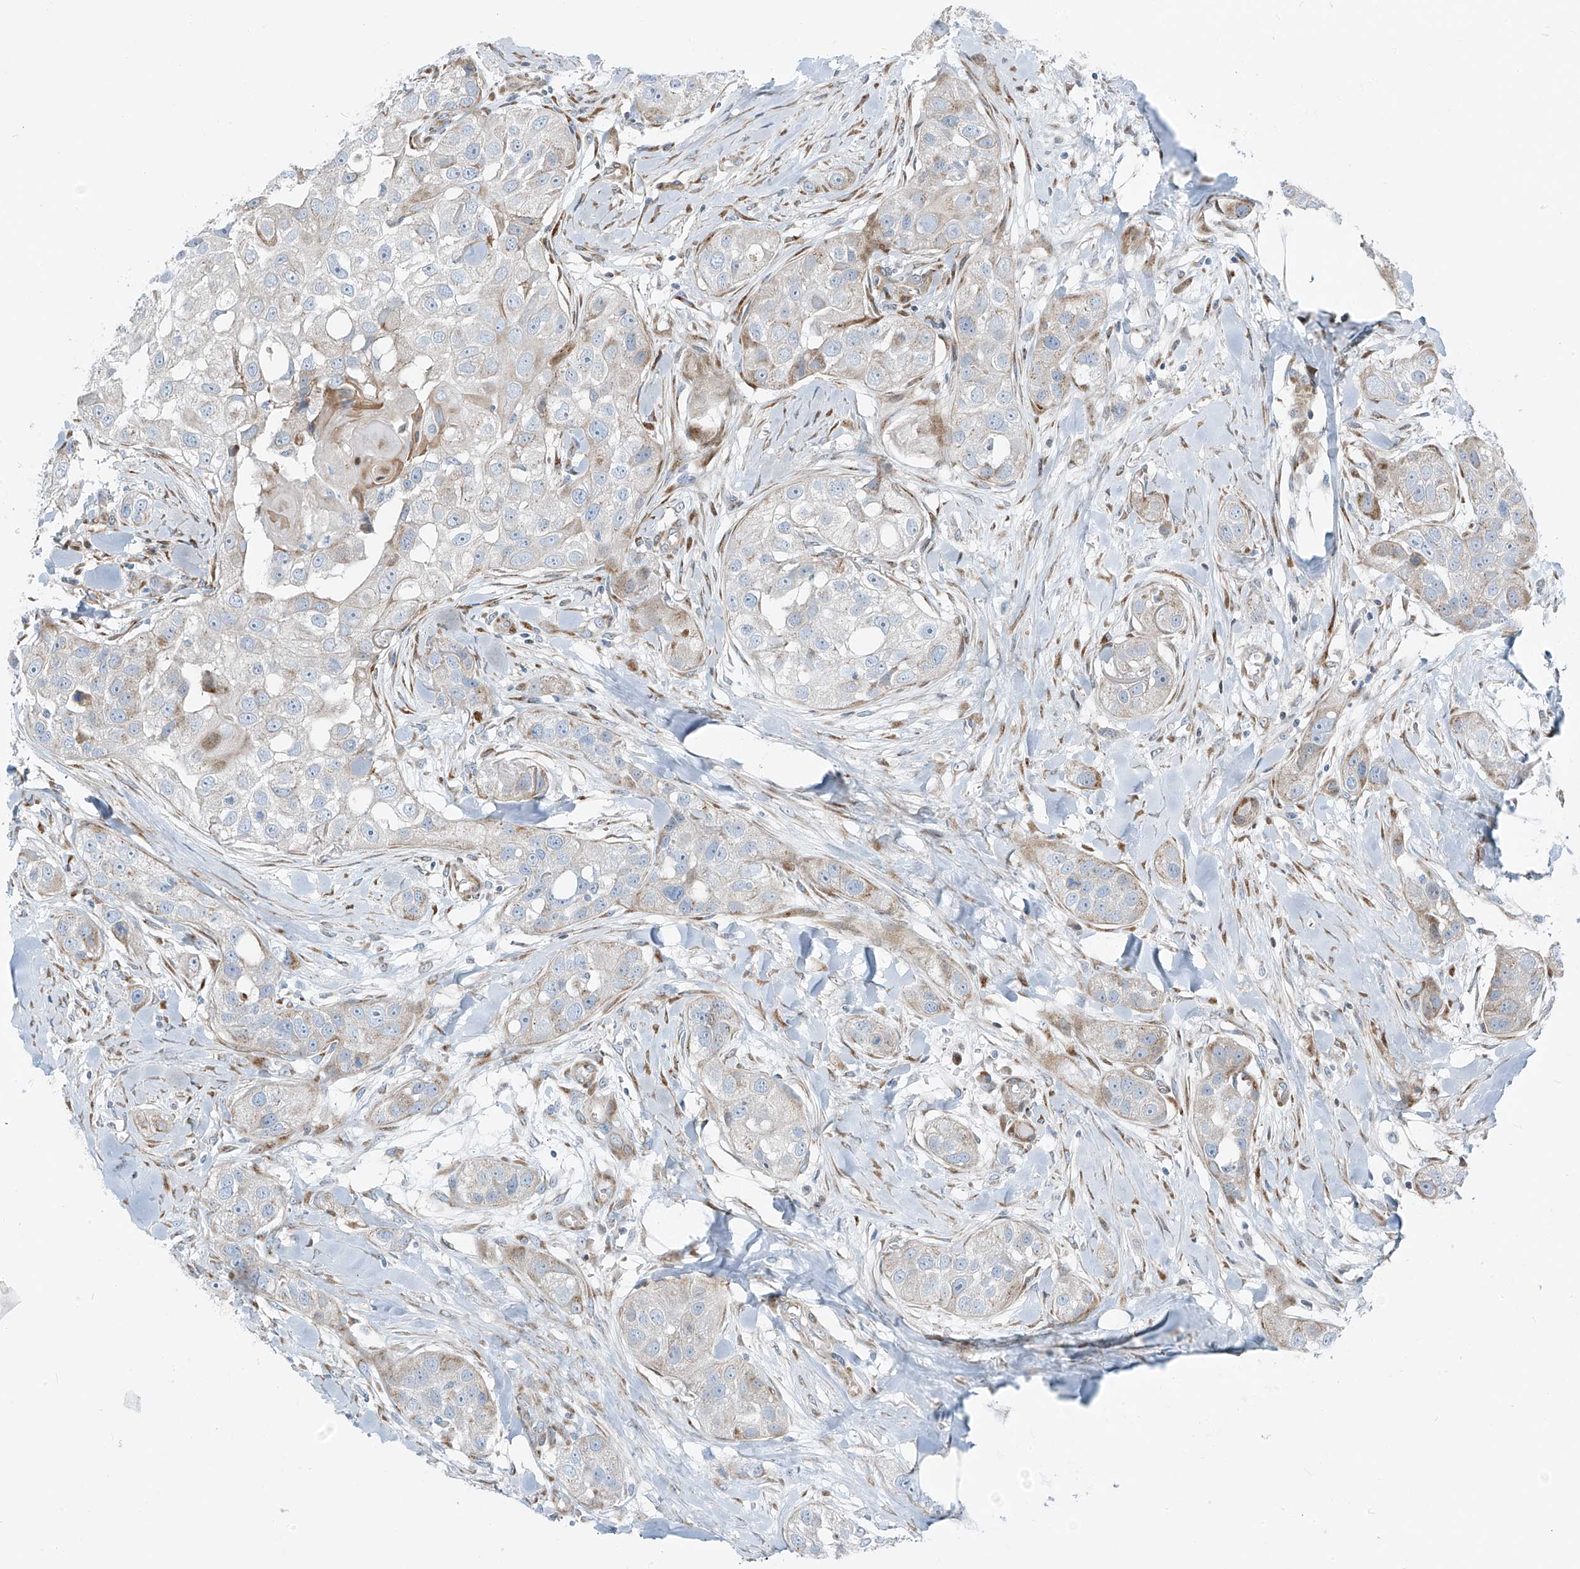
{"staining": {"intensity": "moderate", "quantity": "<25%", "location": "cytoplasmic/membranous"}, "tissue": "head and neck cancer", "cell_type": "Tumor cells", "image_type": "cancer", "snomed": [{"axis": "morphology", "description": "Normal tissue, NOS"}, {"axis": "morphology", "description": "Squamous cell carcinoma, NOS"}, {"axis": "topography", "description": "Skeletal muscle"}, {"axis": "topography", "description": "Head-Neck"}], "caption": "Tumor cells display low levels of moderate cytoplasmic/membranous positivity in about <25% of cells in human head and neck squamous cell carcinoma.", "gene": "HIC2", "patient": {"sex": "male", "age": 51}}